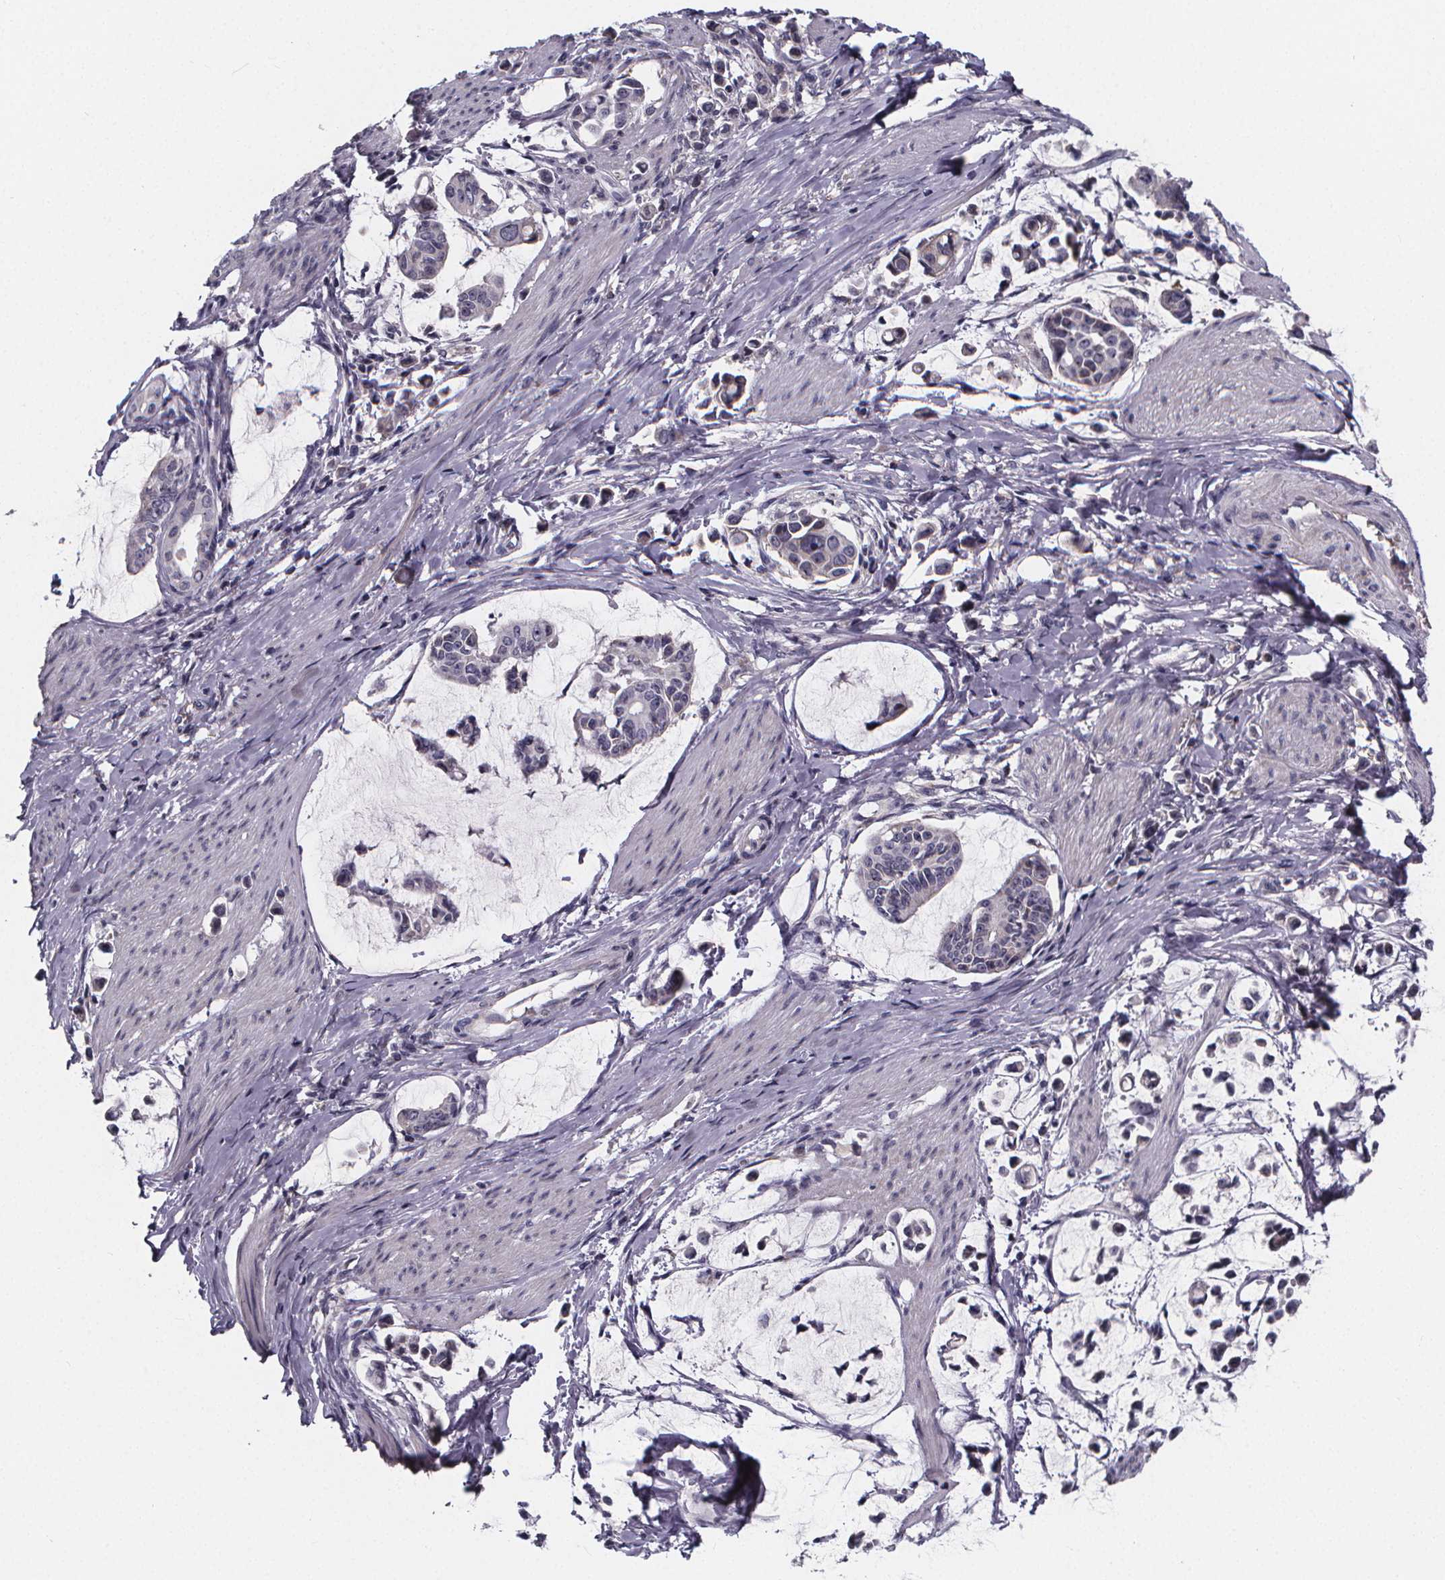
{"staining": {"intensity": "negative", "quantity": "none", "location": "none"}, "tissue": "stomach cancer", "cell_type": "Tumor cells", "image_type": "cancer", "snomed": [{"axis": "morphology", "description": "Adenocarcinoma, NOS"}, {"axis": "topography", "description": "Stomach"}], "caption": "There is no significant expression in tumor cells of adenocarcinoma (stomach). The staining was performed using DAB (3,3'-diaminobenzidine) to visualize the protein expression in brown, while the nuclei were stained in blue with hematoxylin (Magnification: 20x).", "gene": "AGT", "patient": {"sex": "male", "age": 82}}